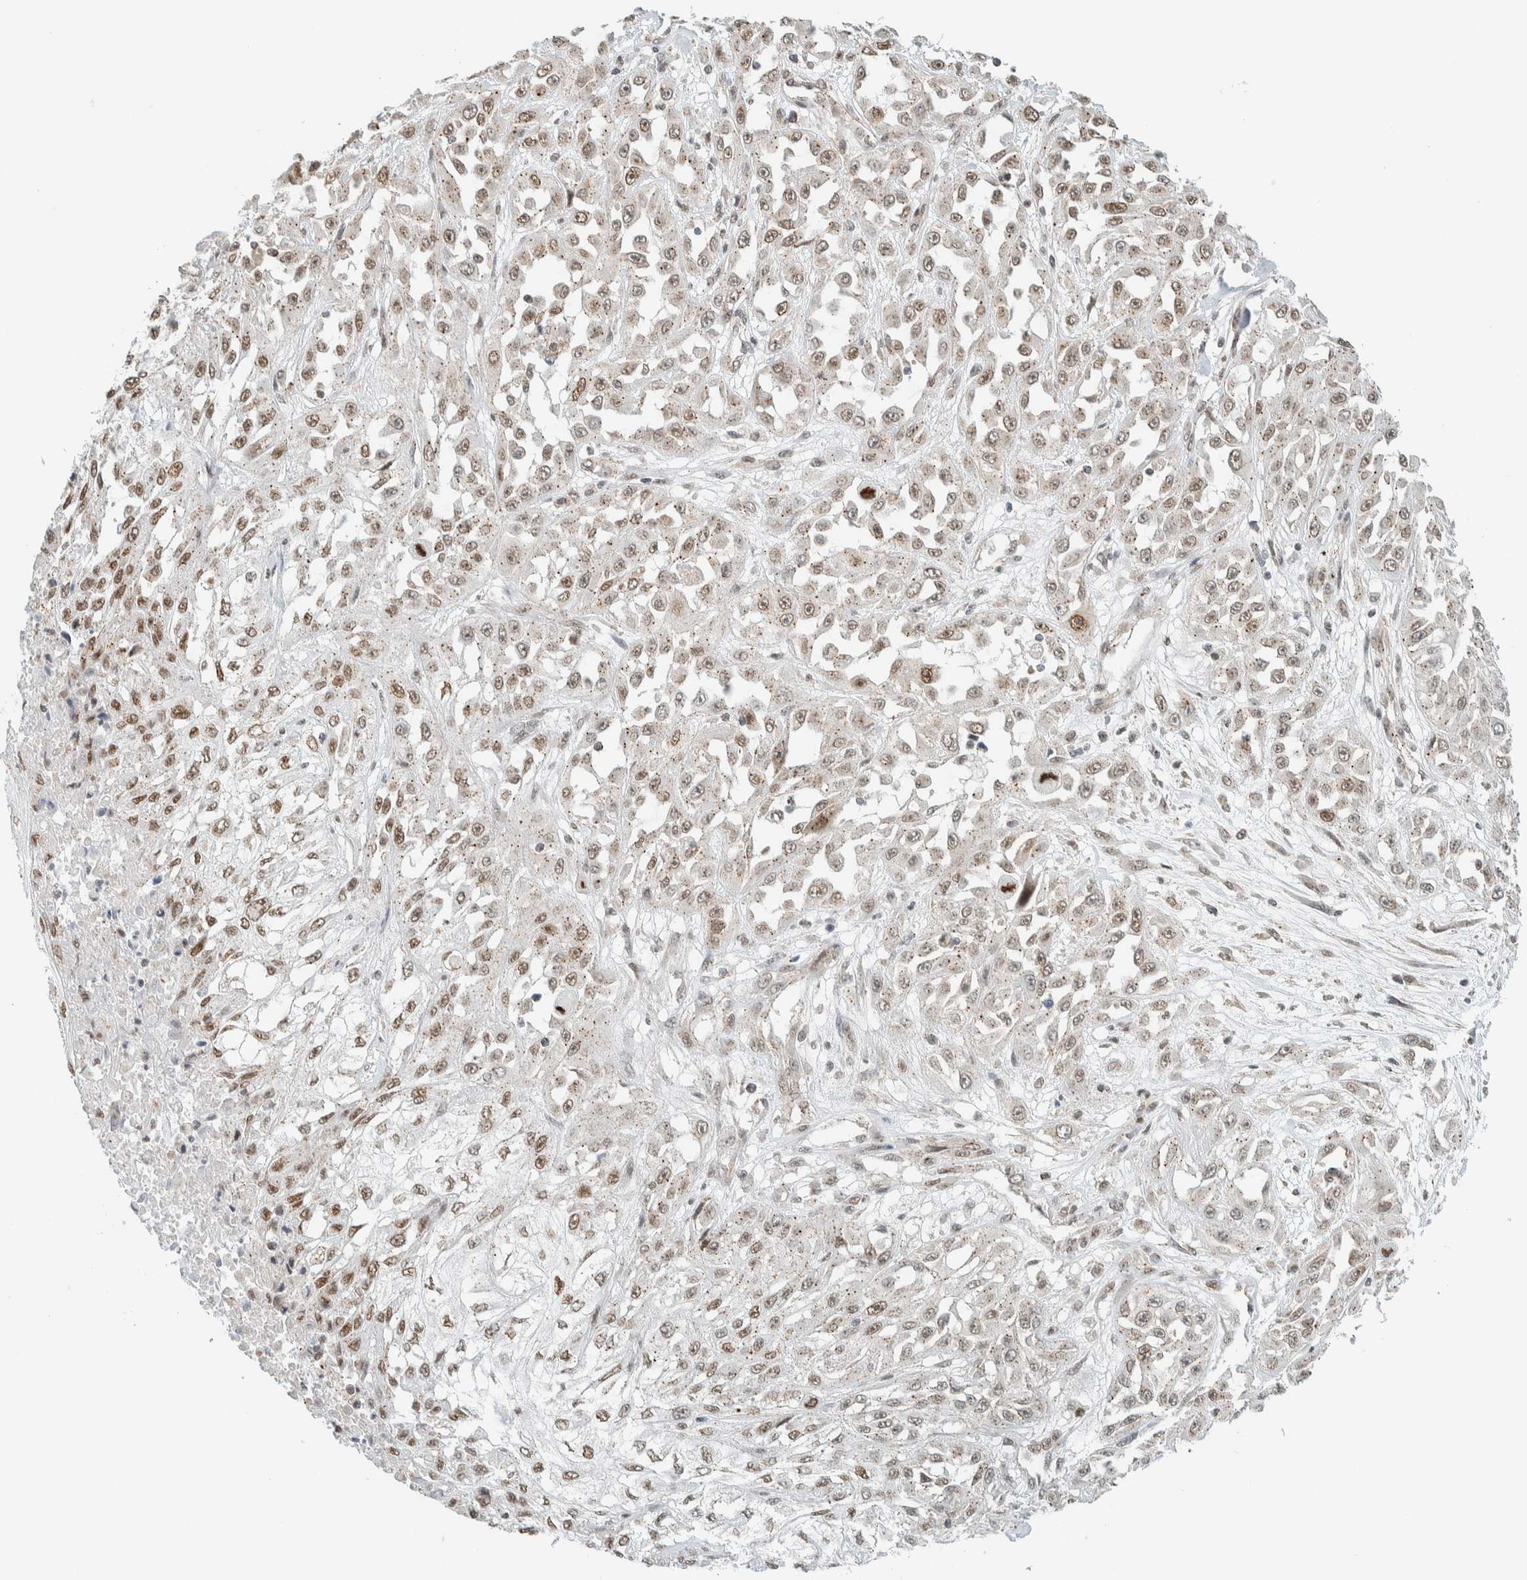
{"staining": {"intensity": "moderate", "quantity": ">75%", "location": "nuclear"}, "tissue": "skin cancer", "cell_type": "Tumor cells", "image_type": "cancer", "snomed": [{"axis": "morphology", "description": "Squamous cell carcinoma, NOS"}, {"axis": "morphology", "description": "Squamous cell carcinoma, metastatic, NOS"}, {"axis": "topography", "description": "Skin"}, {"axis": "topography", "description": "Lymph node"}], "caption": "This is an image of immunohistochemistry (IHC) staining of skin cancer (metastatic squamous cell carcinoma), which shows moderate expression in the nuclear of tumor cells.", "gene": "TFE3", "patient": {"sex": "male", "age": 75}}